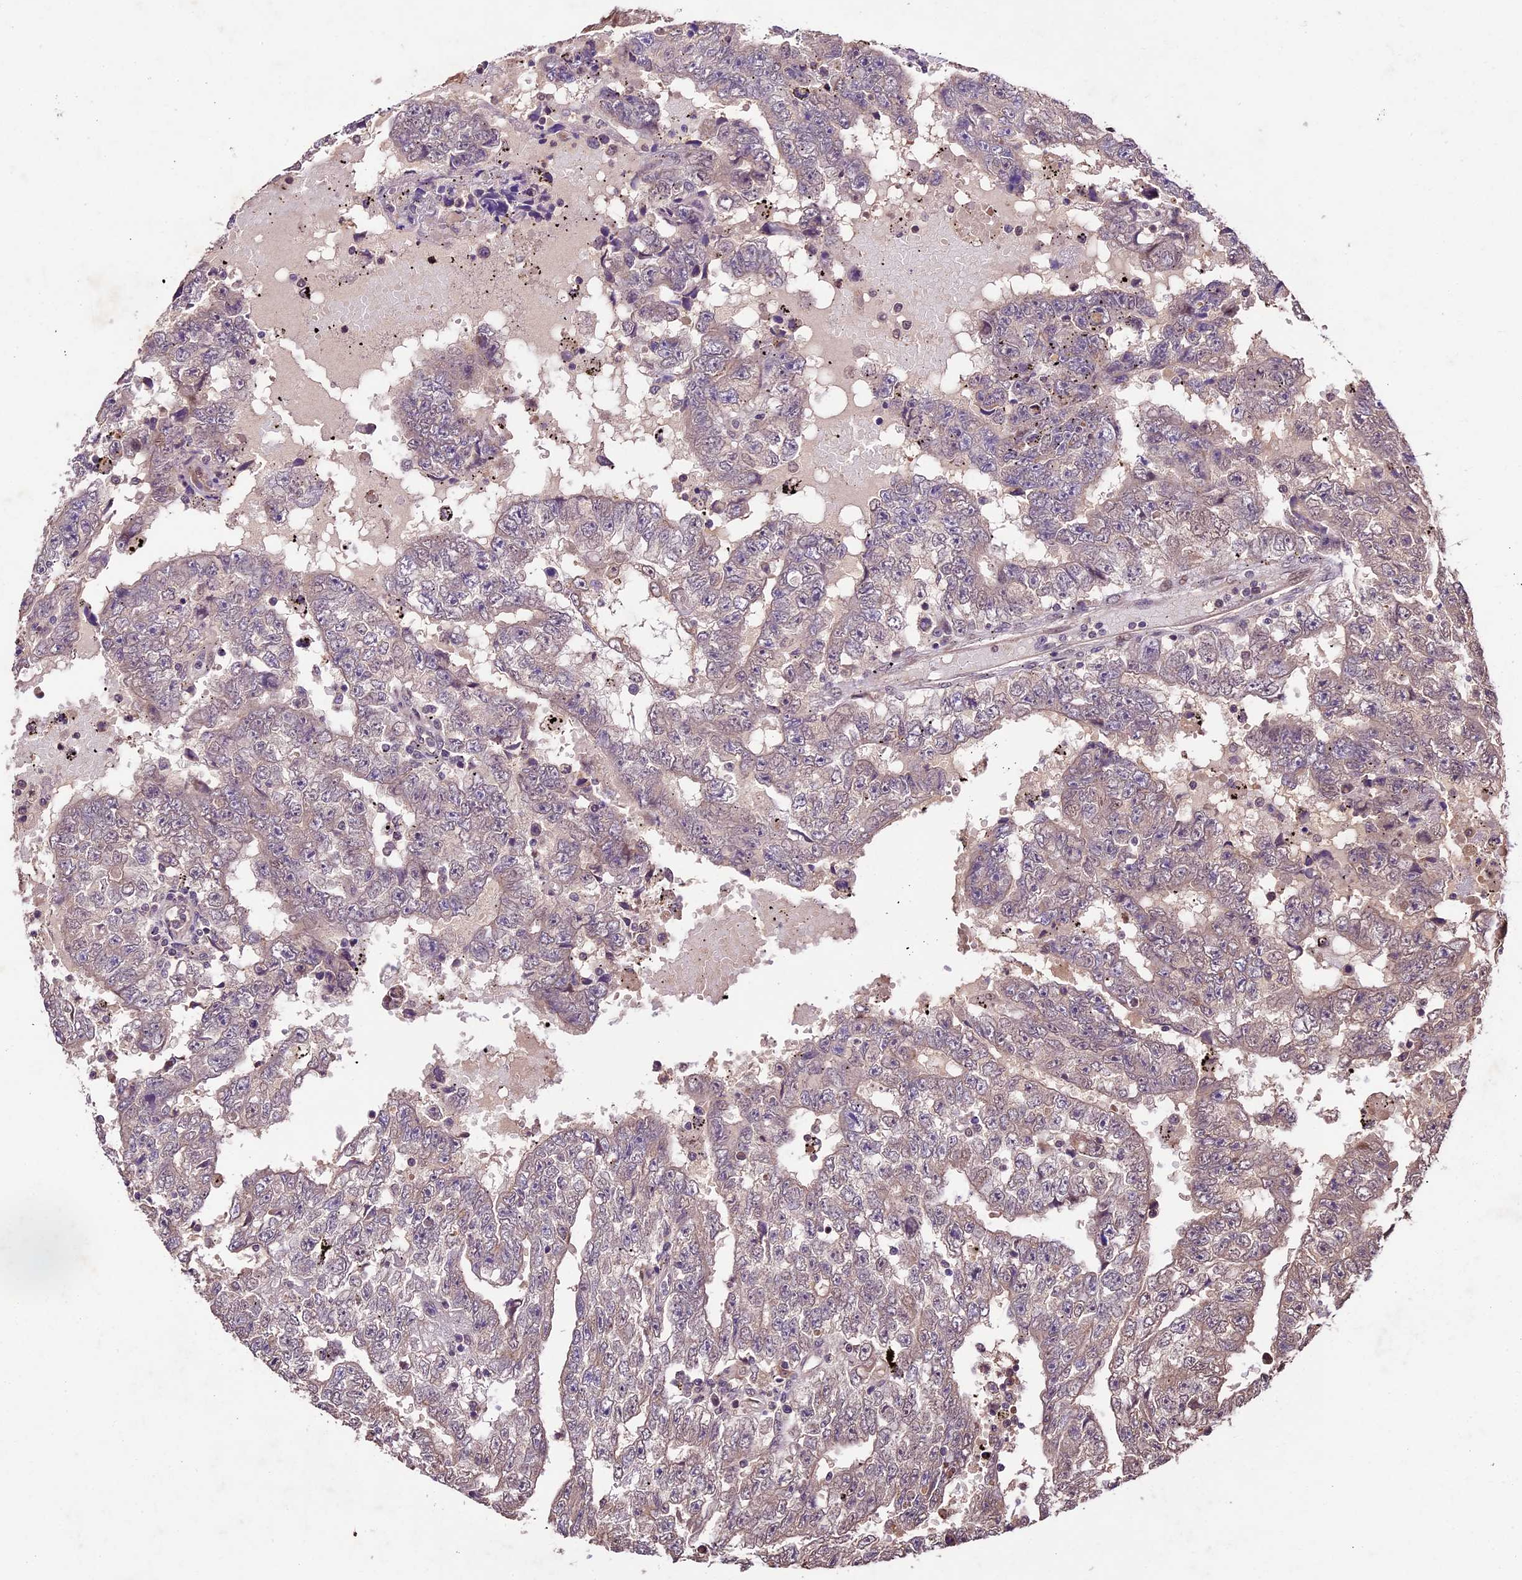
{"staining": {"intensity": "weak", "quantity": "25%-75%", "location": "cytoplasmic/membranous"}, "tissue": "testis cancer", "cell_type": "Tumor cells", "image_type": "cancer", "snomed": [{"axis": "morphology", "description": "Carcinoma, Embryonal, NOS"}, {"axis": "topography", "description": "Testis"}], "caption": "Immunohistochemical staining of human testis cancer reveals low levels of weak cytoplasmic/membranous protein expression in about 25%-75% of tumor cells.", "gene": "CDKN2AIP", "patient": {"sex": "male", "age": 25}}